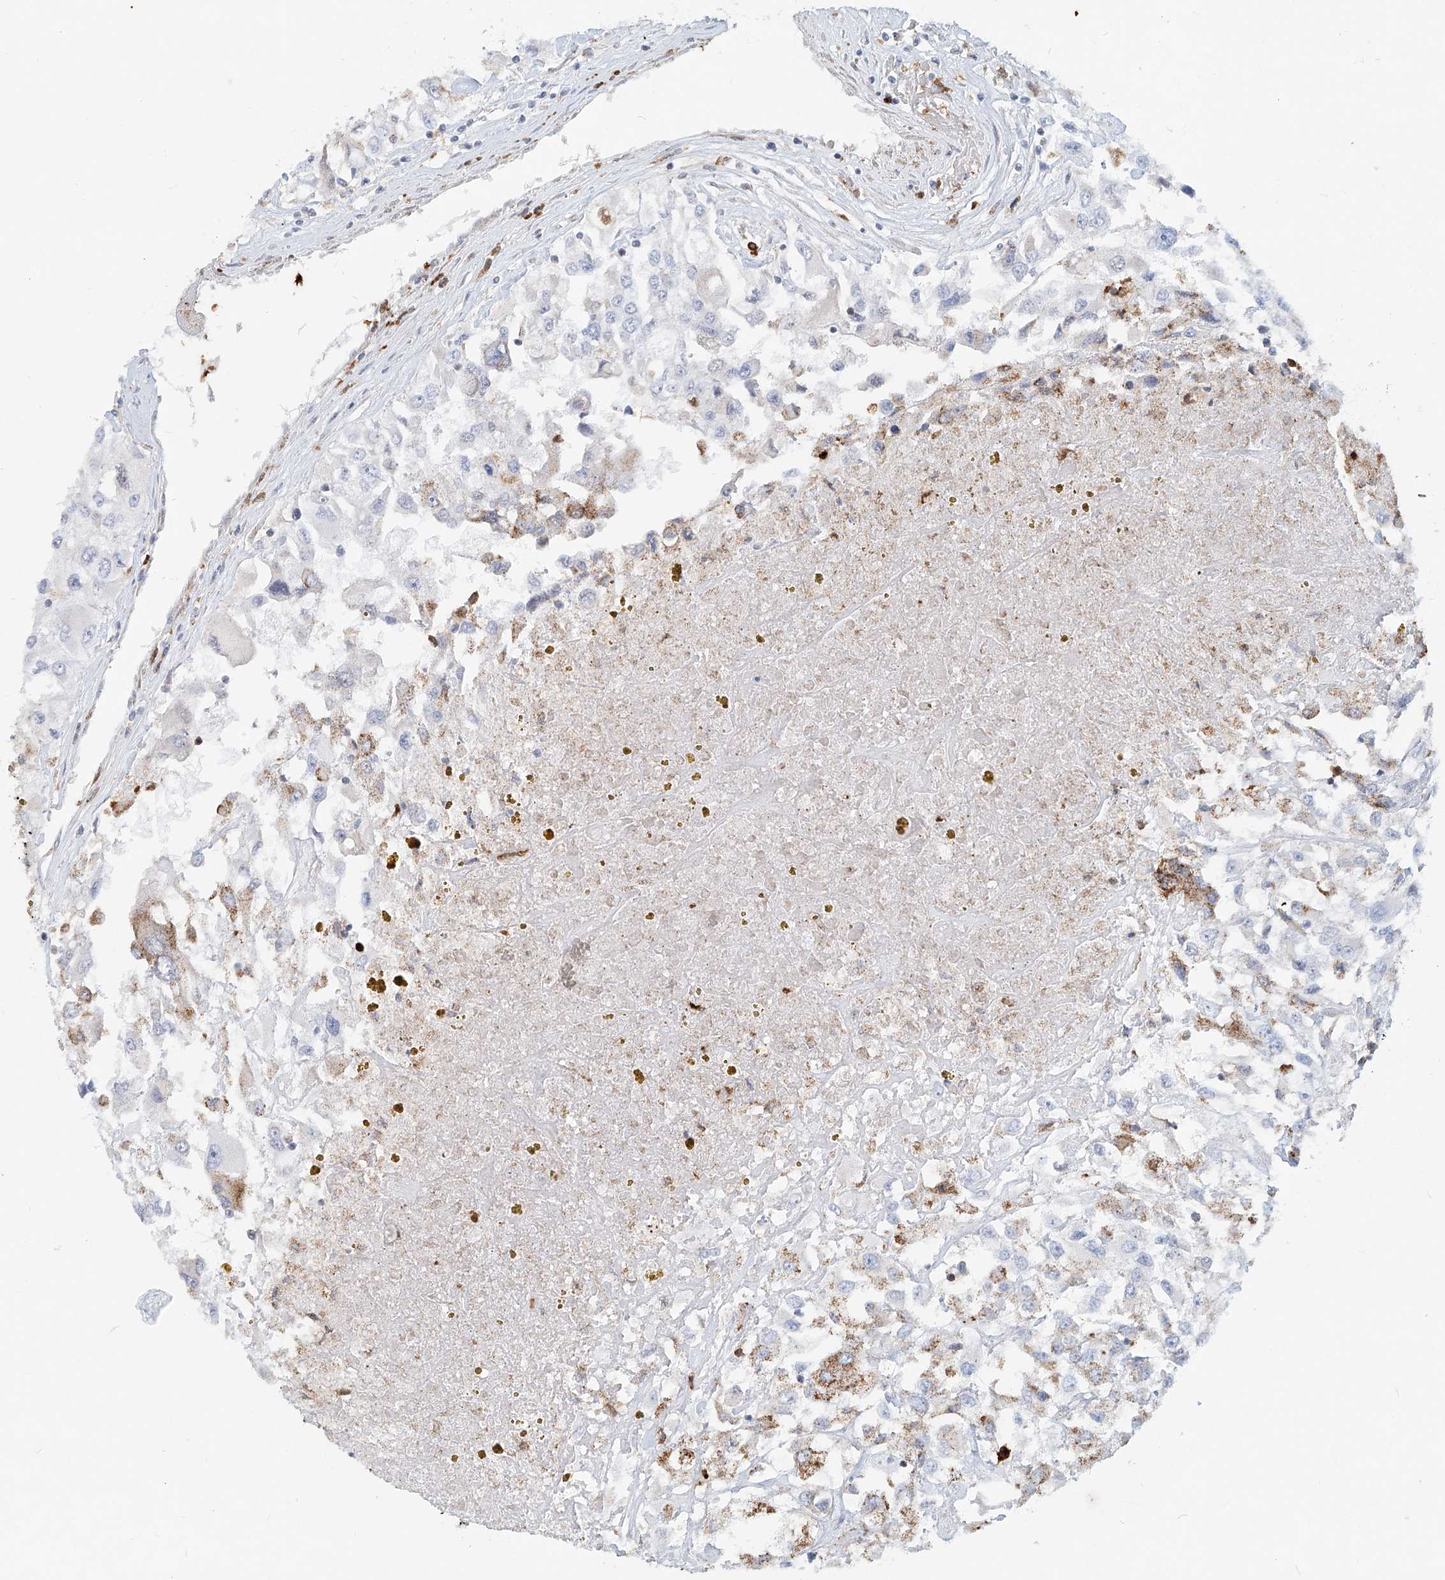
{"staining": {"intensity": "moderate", "quantity": "<25%", "location": "cytoplasmic/membranous"}, "tissue": "renal cancer", "cell_type": "Tumor cells", "image_type": "cancer", "snomed": [{"axis": "morphology", "description": "Adenocarcinoma, NOS"}, {"axis": "topography", "description": "Kidney"}], "caption": "Renal cancer stained with a brown dye exhibits moderate cytoplasmic/membranous positive positivity in approximately <25% of tumor cells.", "gene": "PTPRA", "patient": {"sex": "female", "age": 52}}